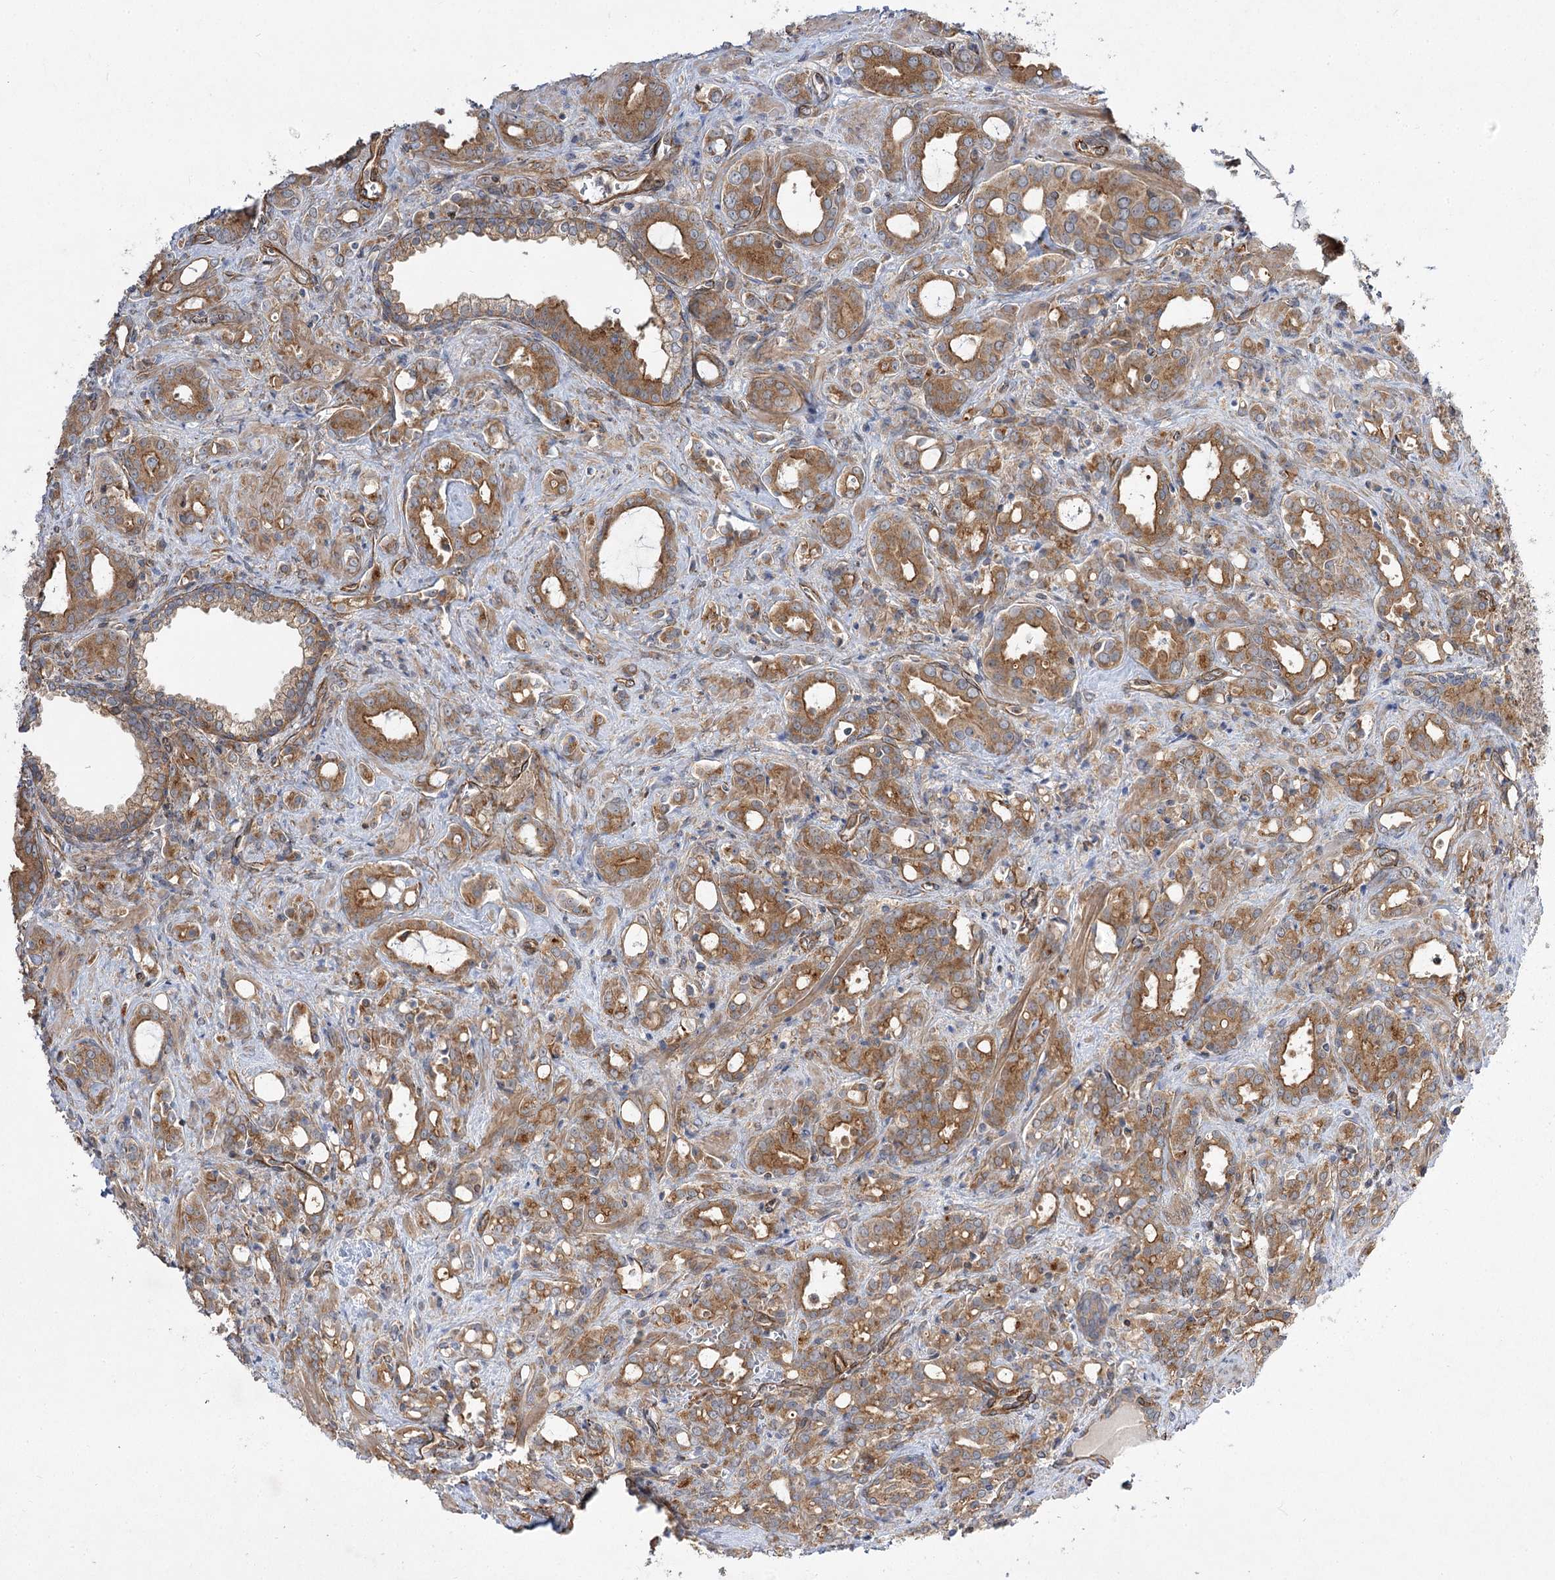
{"staining": {"intensity": "moderate", "quantity": ">75%", "location": "cytoplasmic/membranous"}, "tissue": "prostate cancer", "cell_type": "Tumor cells", "image_type": "cancer", "snomed": [{"axis": "morphology", "description": "Adenocarcinoma, High grade"}, {"axis": "topography", "description": "Prostate"}], "caption": "Prostate high-grade adenocarcinoma was stained to show a protein in brown. There is medium levels of moderate cytoplasmic/membranous positivity in about >75% of tumor cells.", "gene": "SH3BP5L", "patient": {"sex": "male", "age": 72}}